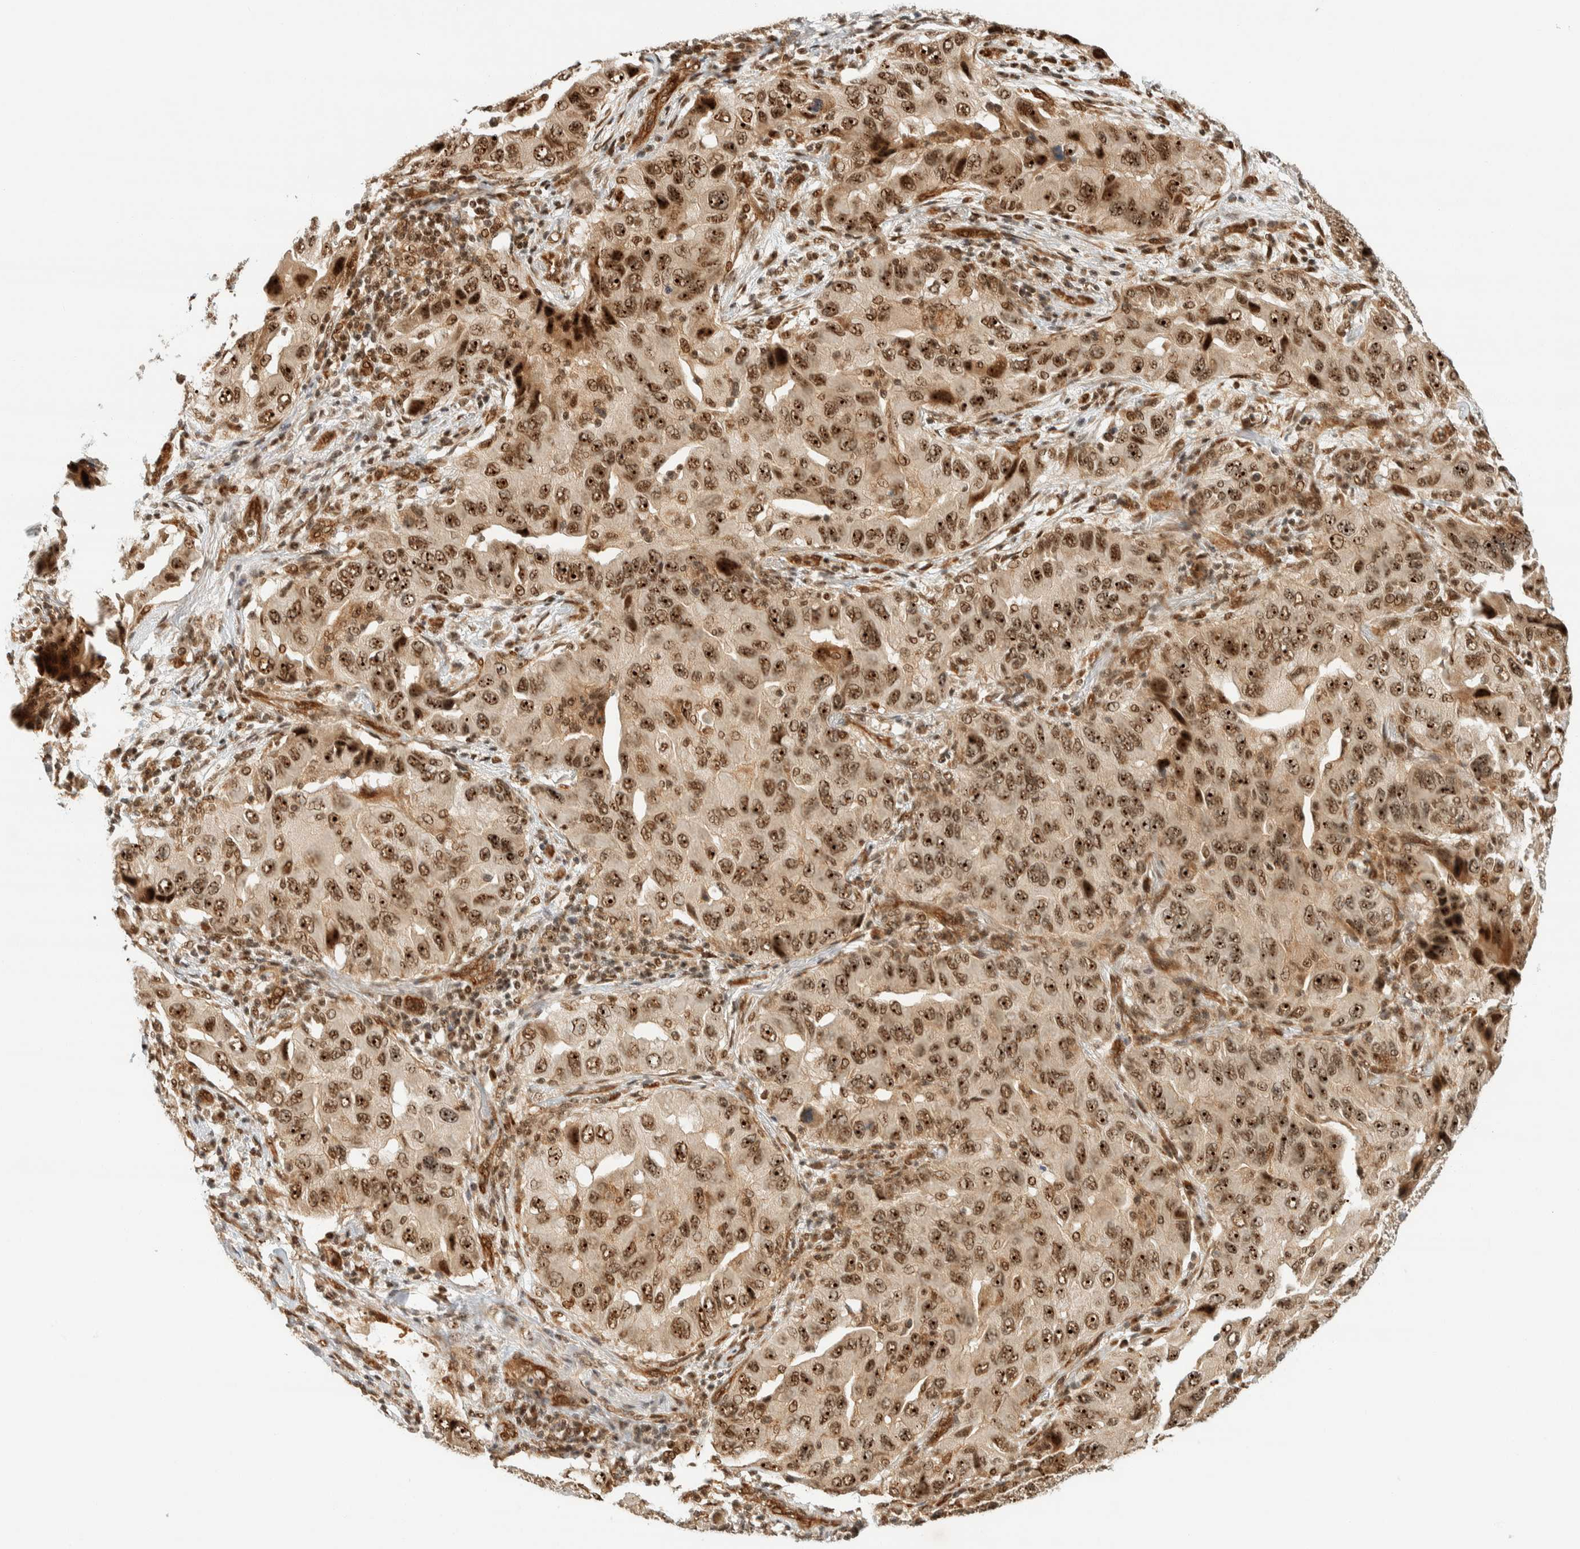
{"staining": {"intensity": "strong", "quantity": ">75%", "location": "nuclear"}, "tissue": "lung cancer", "cell_type": "Tumor cells", "image_type": "cancer", "snomed": [{"axis": "morphology", "description": "Adenocarcinoma, NOS"}, {"axis": "topography", "description": "Lung"}], "caption": "An immunohistochemistry image of neoplastic tissue is shown. Protein staining in brown labels strong nuclear positivity in adenocarcinoma (lung) within tumor cells.", "gene": "SIK1", "patient": {"sex": "female", "age": 65}}